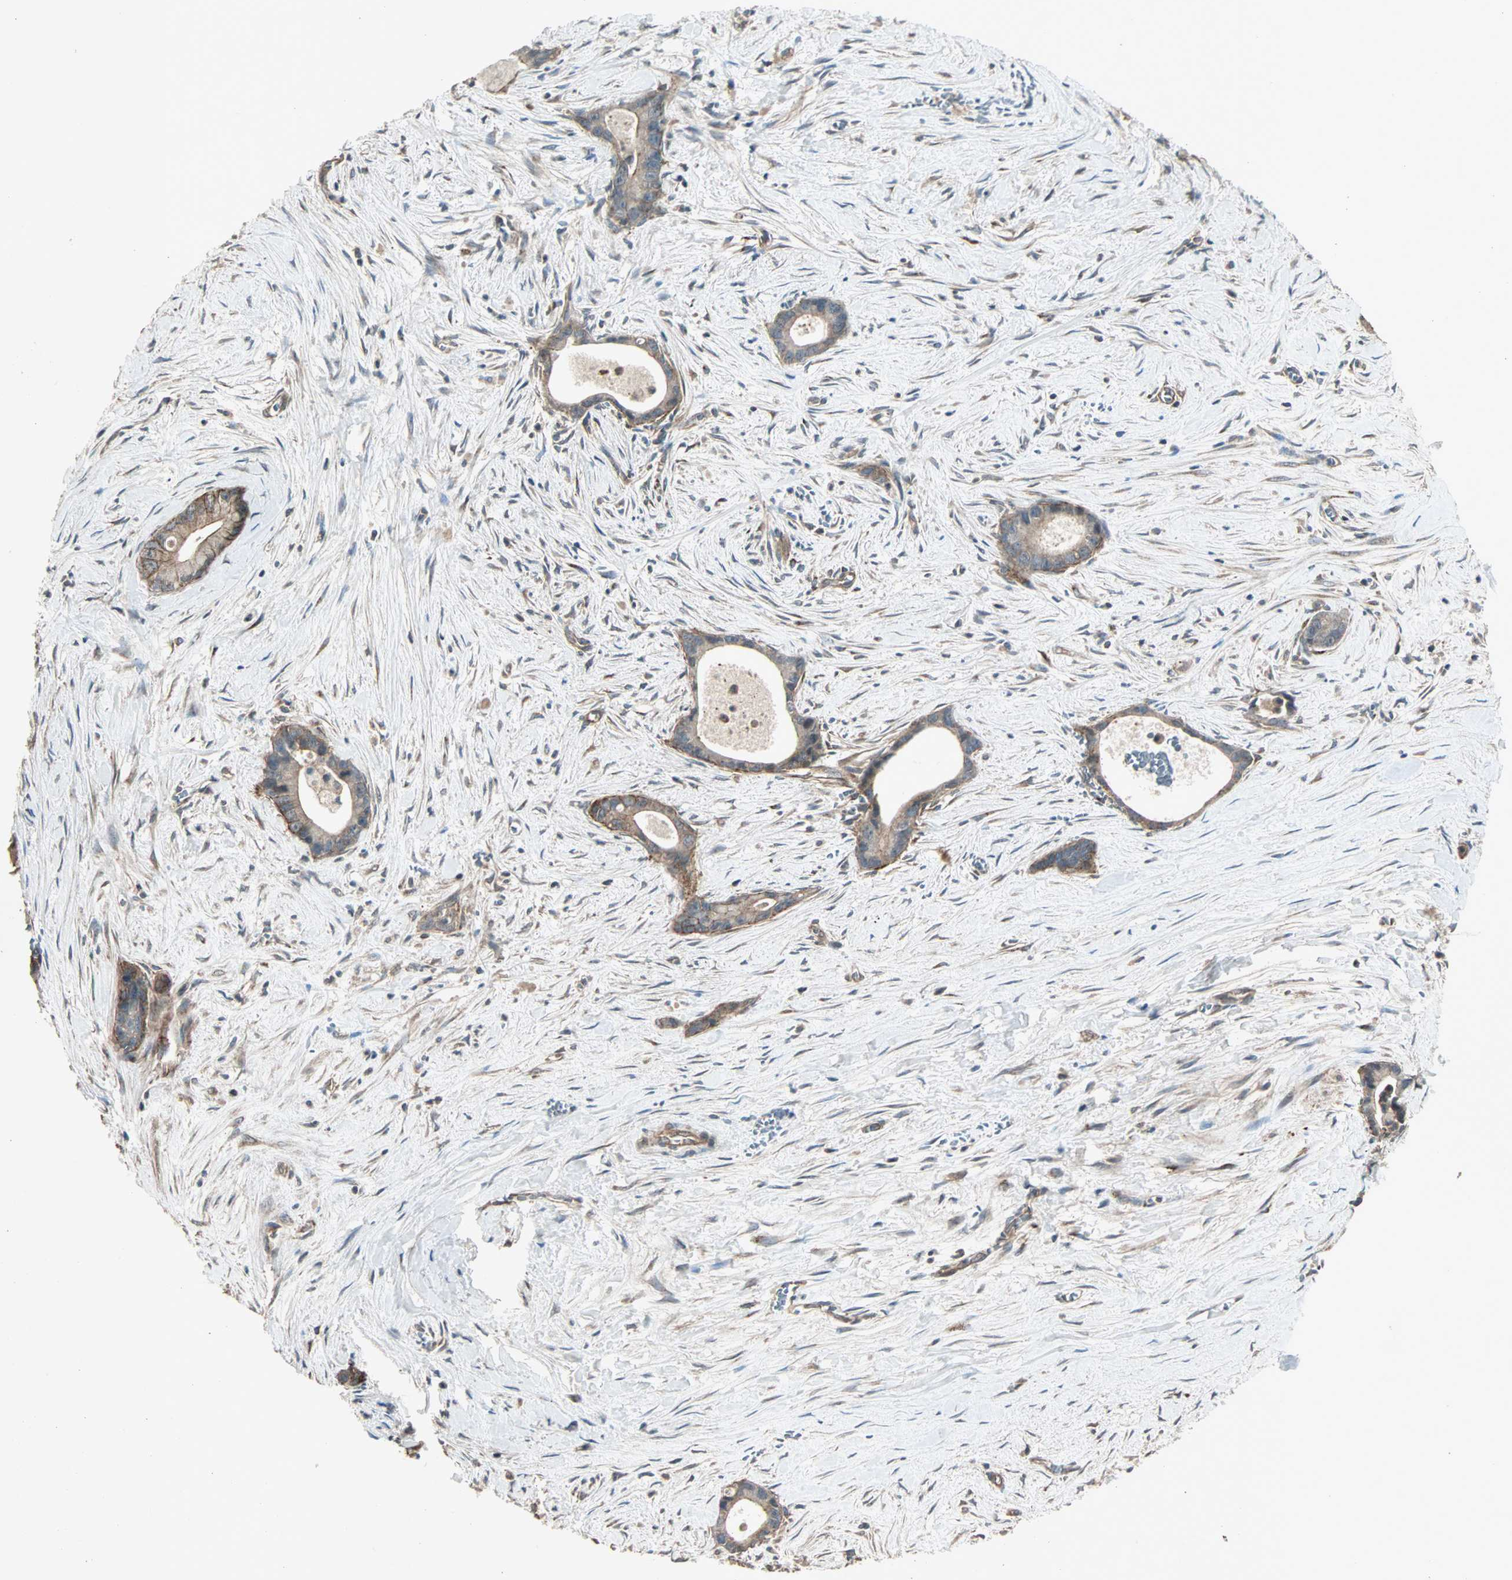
{"staining": {"intensity": "weak", "quantity": "25%-75%", "location": "cytoplasmic/membranous"}, "tissue": "liver cancer", "cell_type": "Tumor cells", "image_type": "cancer", "snomed": [{"axis": "morphology", "description": "Cholangiocarcinoma"}, {"axis": "topography", "description": "Liver"}], "caption": "Immunohistochemistry (IHC) photomicrograph of neoplastic tissue: human liver cancer stained using IHC shows low levels of weak protein expression localized specifically in the cytoplasmic/membranous of tumor cells, appearing as a cytoplasmic/membranous brown color.", "gene": "MAP3K21", "patient": {"sex": "female", "age": 55}}